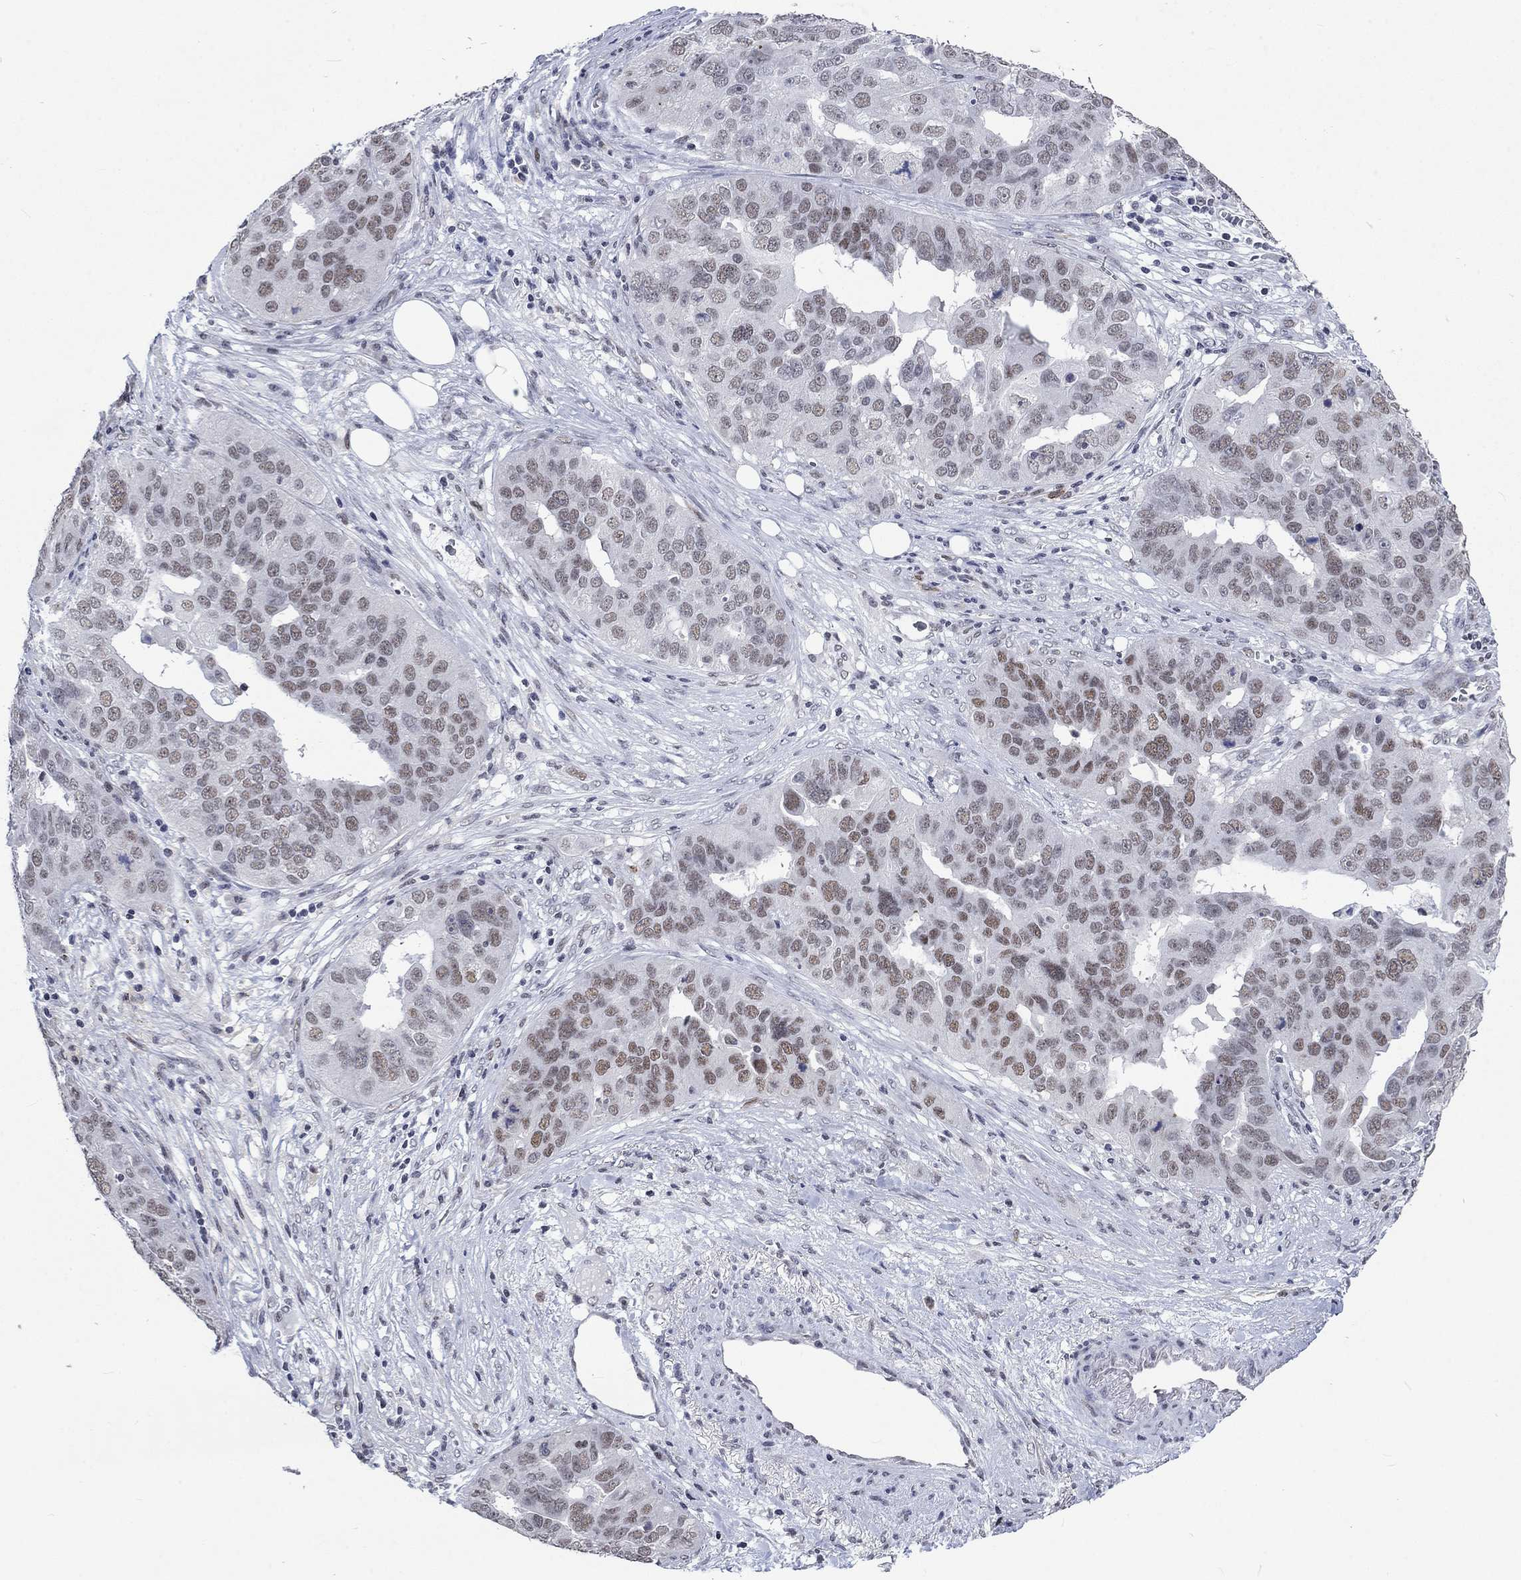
{"staining": {"intensity": "moderate", "quantity": "<25%", "location": "nuclear"}, "tissue": "ovarian cancer", "cell_type": "Tumor cells", "image_type": "cancer", "snomed": [{"axis": "morphology", "description": "Carcinoma, endometroid"}, {"axis": "topography", "description": "Soft tissue"}, {"axis": "topography", "description": "Ovary"}], "caption": "Immunohistochemistry of human ovarian endometroid carcinoma shows low levels of moderate nuclear positivity in about <25% of tumor cells. (brown staining indicates protein expression, while blue staining denotes nuclei).", "gene": "HCFC1", "patient": {"sex": "female", "age": 52}}